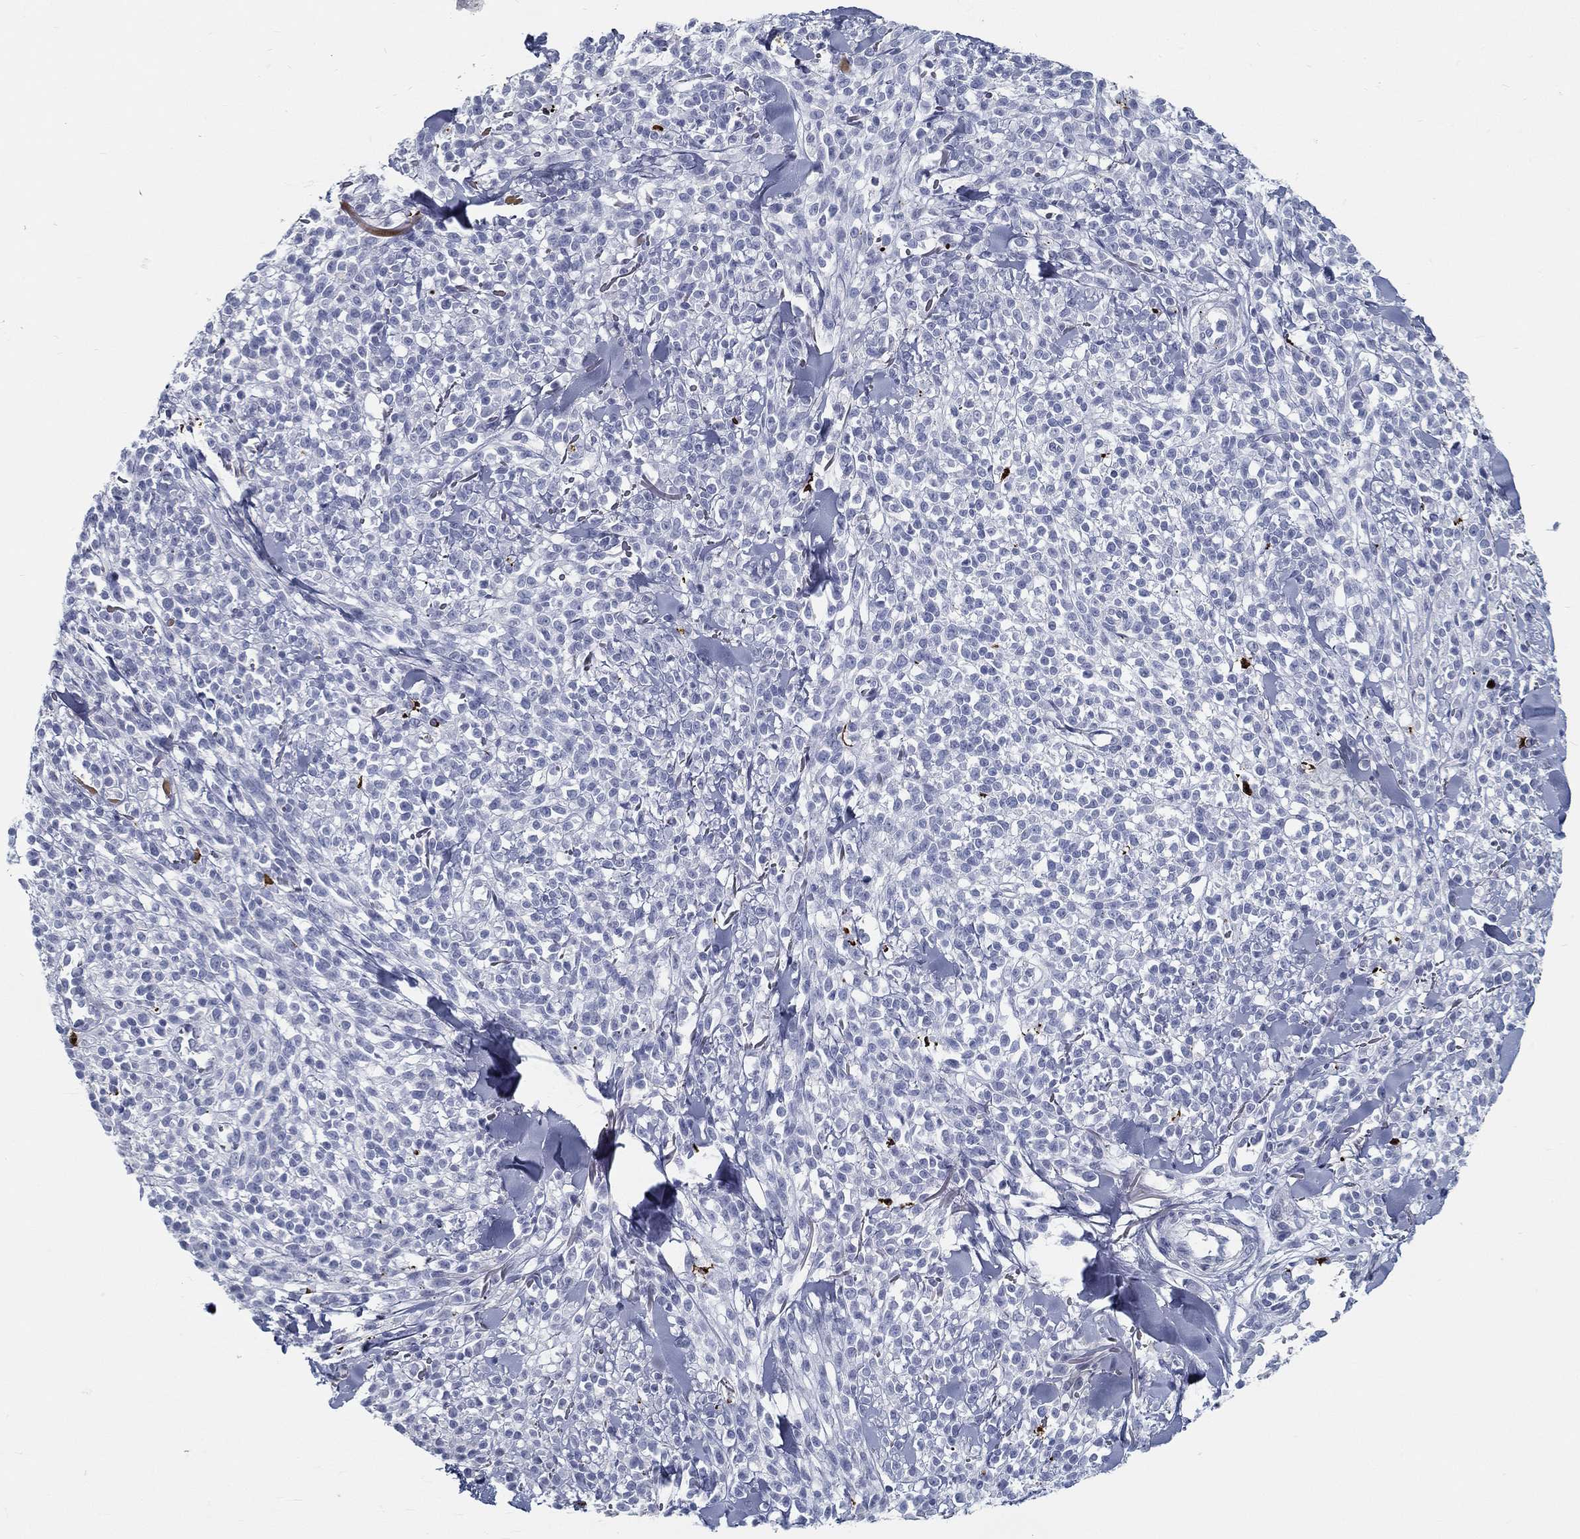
{"staining": {"intensity": "negative", "quantity": "none", "location": "none"}, "tissue": "melanoma", "cell_type": "Tumor cells", "image_type": "cancer", "snomed": [{"axis": "morphology", "description": "Malignant melanoma, NOS"}, {"axis": "topography", "description": "Skin"}, {"axis": "topography", "description": "Skin of trunk"}], "caption": "The photomicrograph exhibits no staining of tumor cells in melanoma.", "gene": "SPPL2C", "patient": {"sex": "male", "age": 74}}